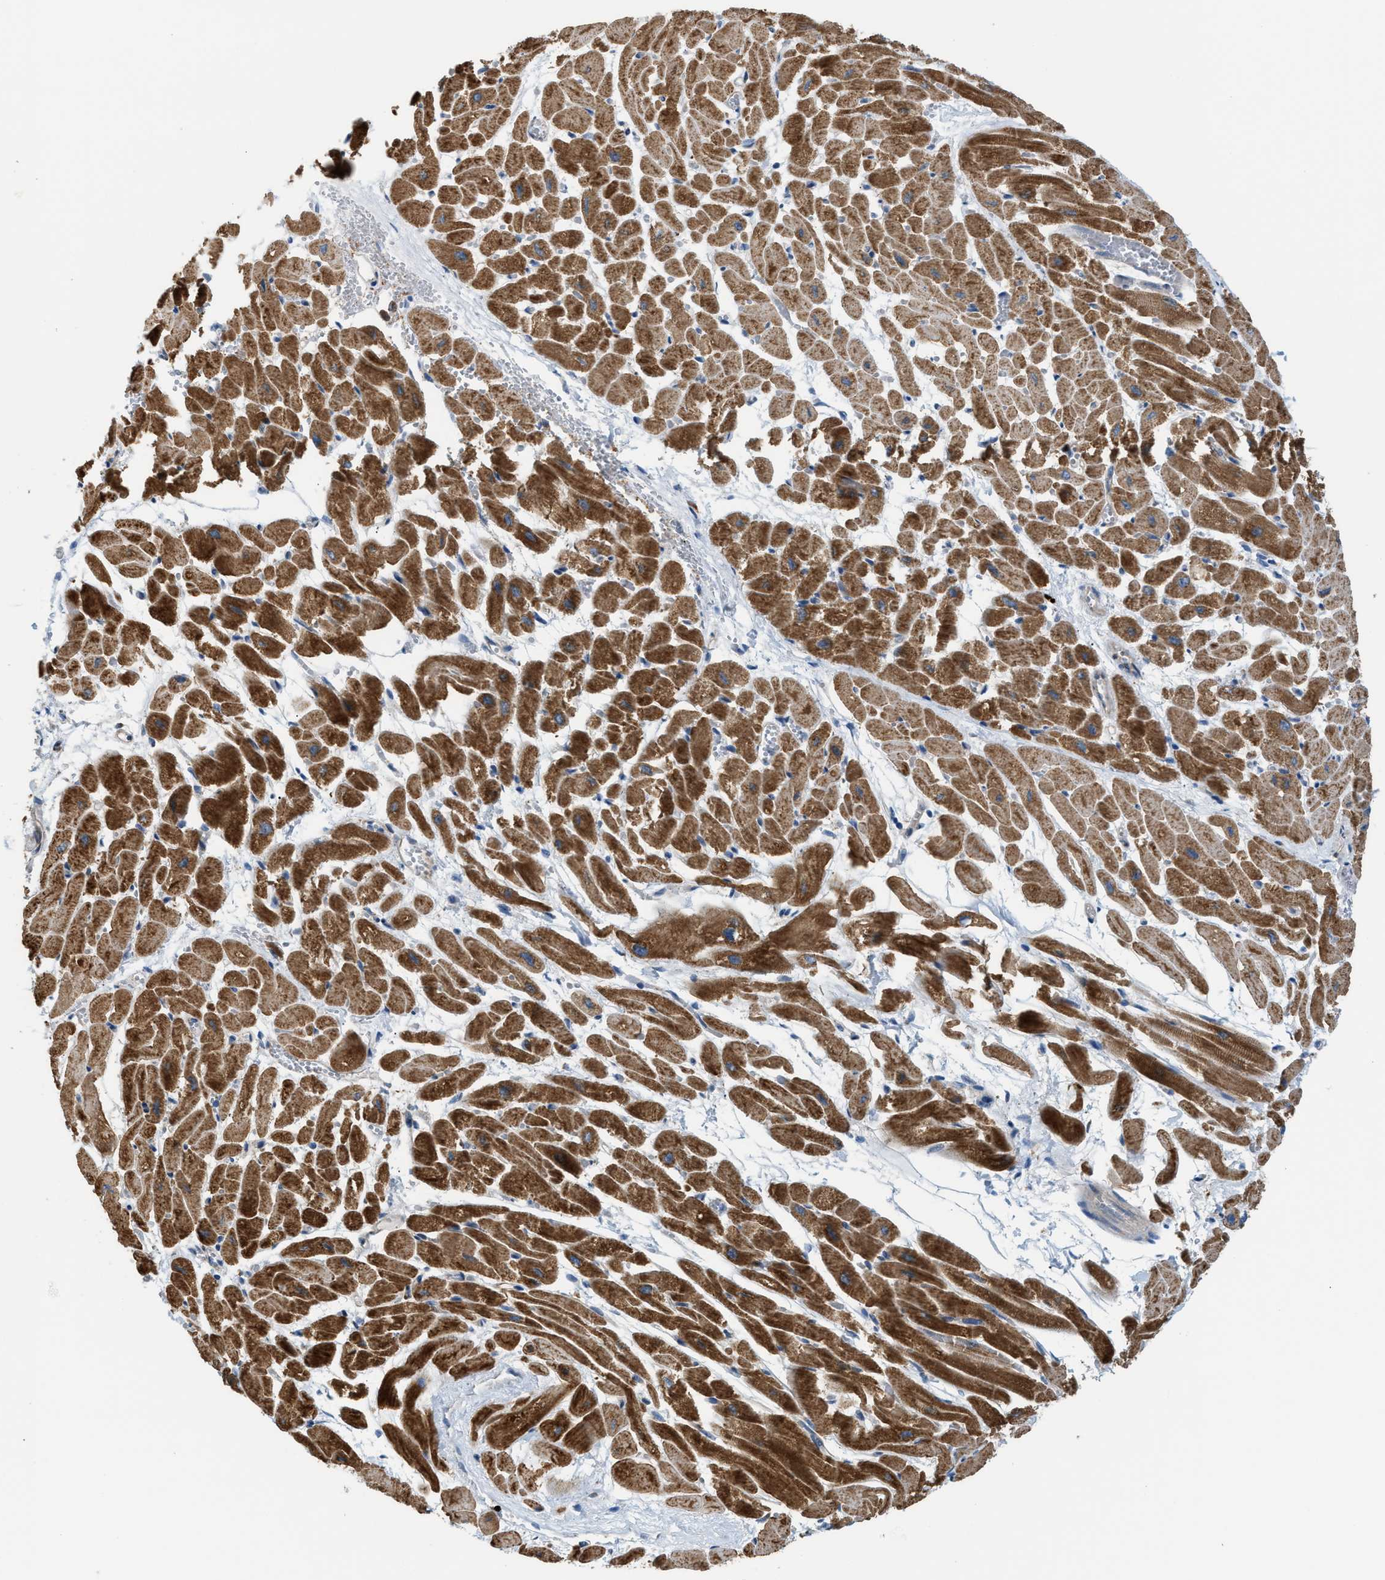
{"staining": {"intensity": "strong", "quantity": ">75%", "location": "cytoplasmic/membranous"}, "tissue": "heart muscle", "cell_type": "Cardiomyocytes", "image_type": "normal", "snomed": [{"axis": "morphology", "description": "Normal tissue, NOS"}, {"axis": "topography", "description": "Heart"}], "caption": "A high amount of strong cytoplasmic/membranous positivity is seen in approximately >75% of cardiomyocytes in unremarkable heart muscle.", "gene": "PDCL", "patient": {"sex": "male", "age": 45}}